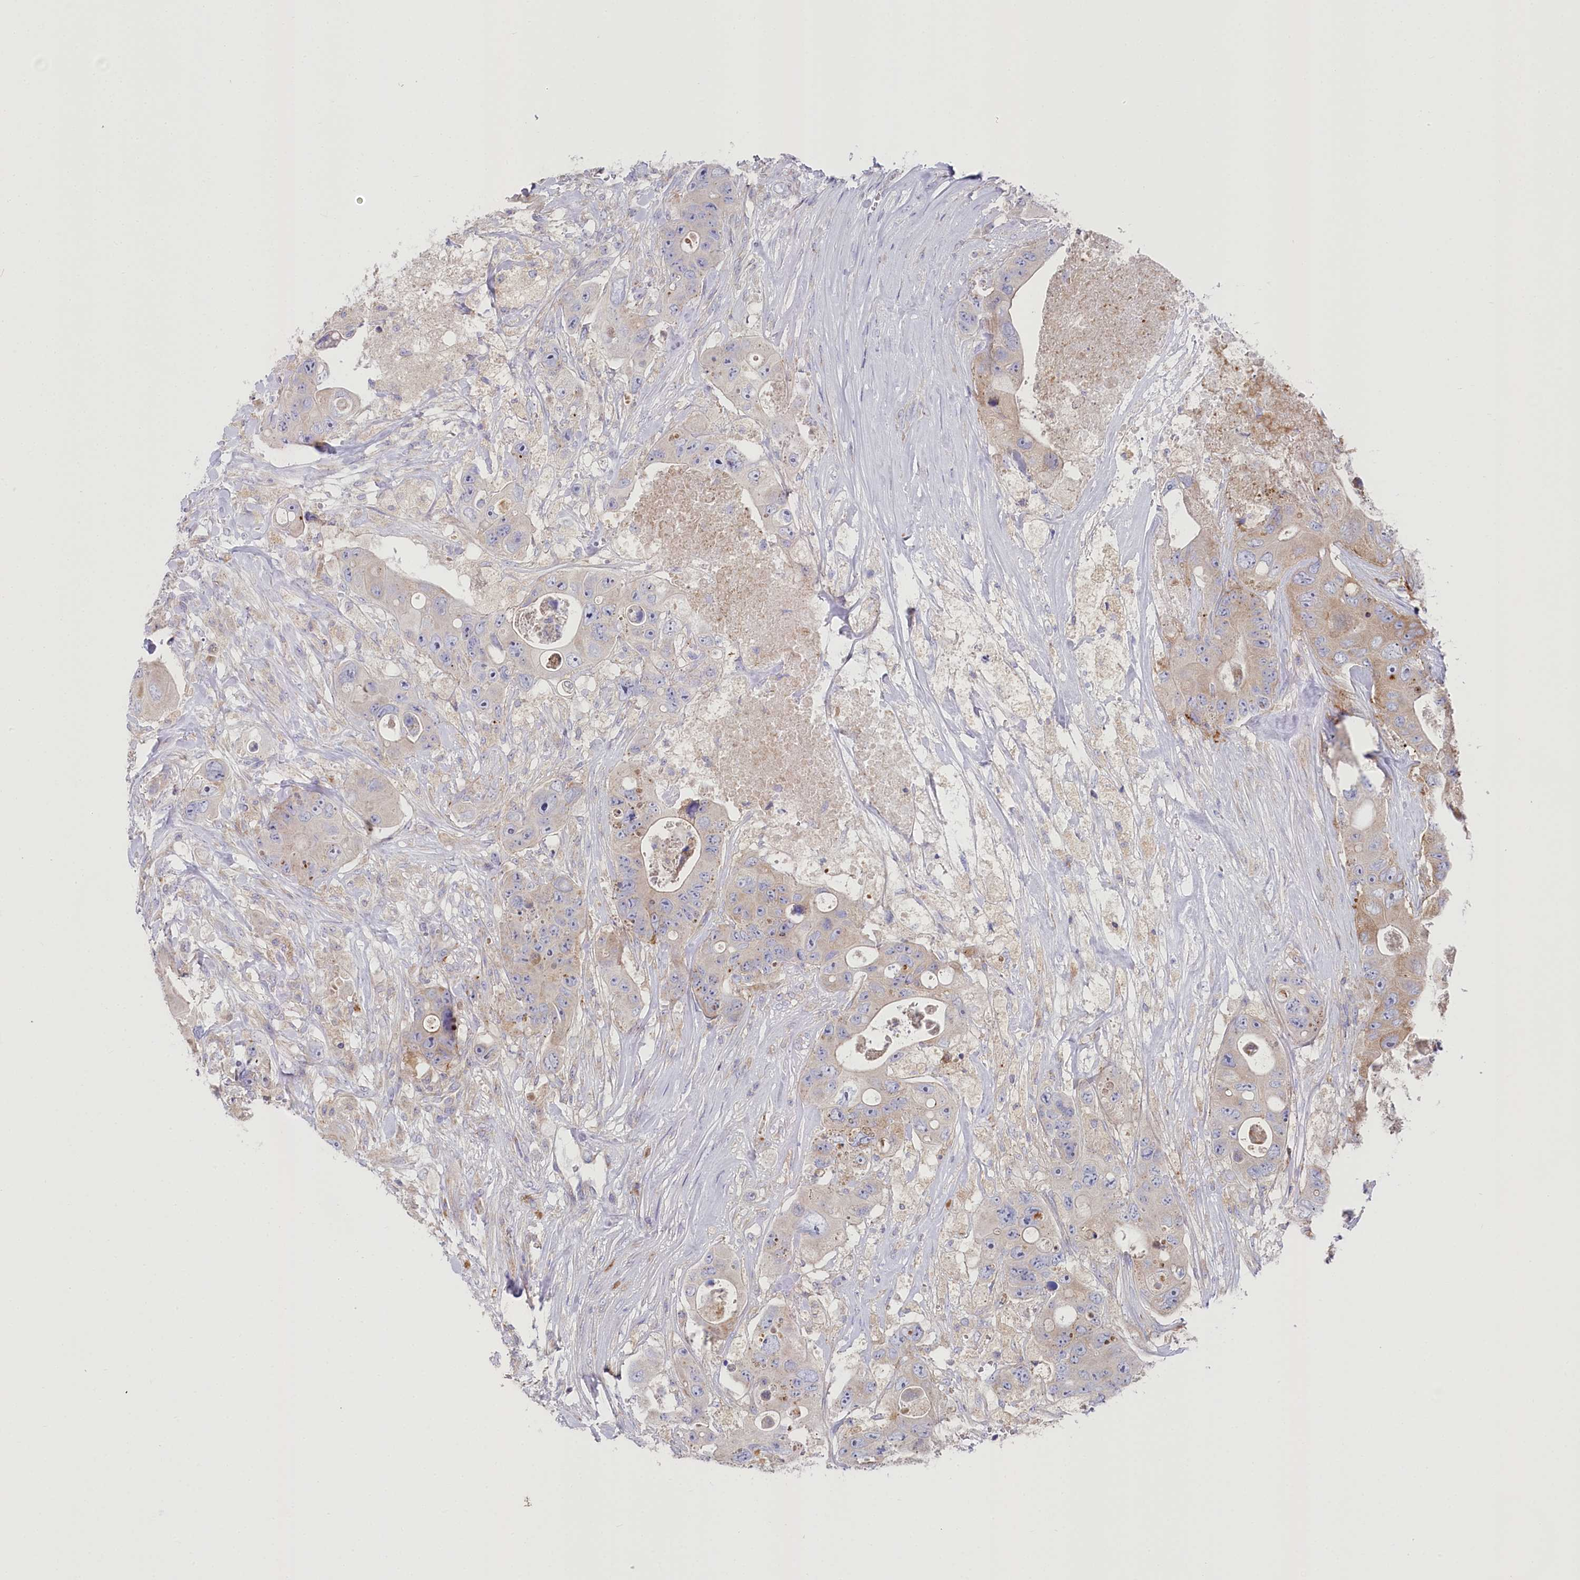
{"staining": {"intensity": "weak", "quantity": "25%-75%", "location": "cytoplasmic/membranous"}, "tissue": "colorectal cancer", "cell_type": "Tumor cells", "image_type": "cancer", "snomed": [{"axis": "morphology", "description": "Adenocarcinoma, NOS"}, {"axis": "topography", "description": "Colon"}], "caption": "Protein analysis of colorectal adenocarcinoma tissue reveals weak cytoplasmic/membranous expression in about 25%-75% of tumor cells.", "gene": "POGLUT1", "patient": {"sex": "female", "age": 46}}